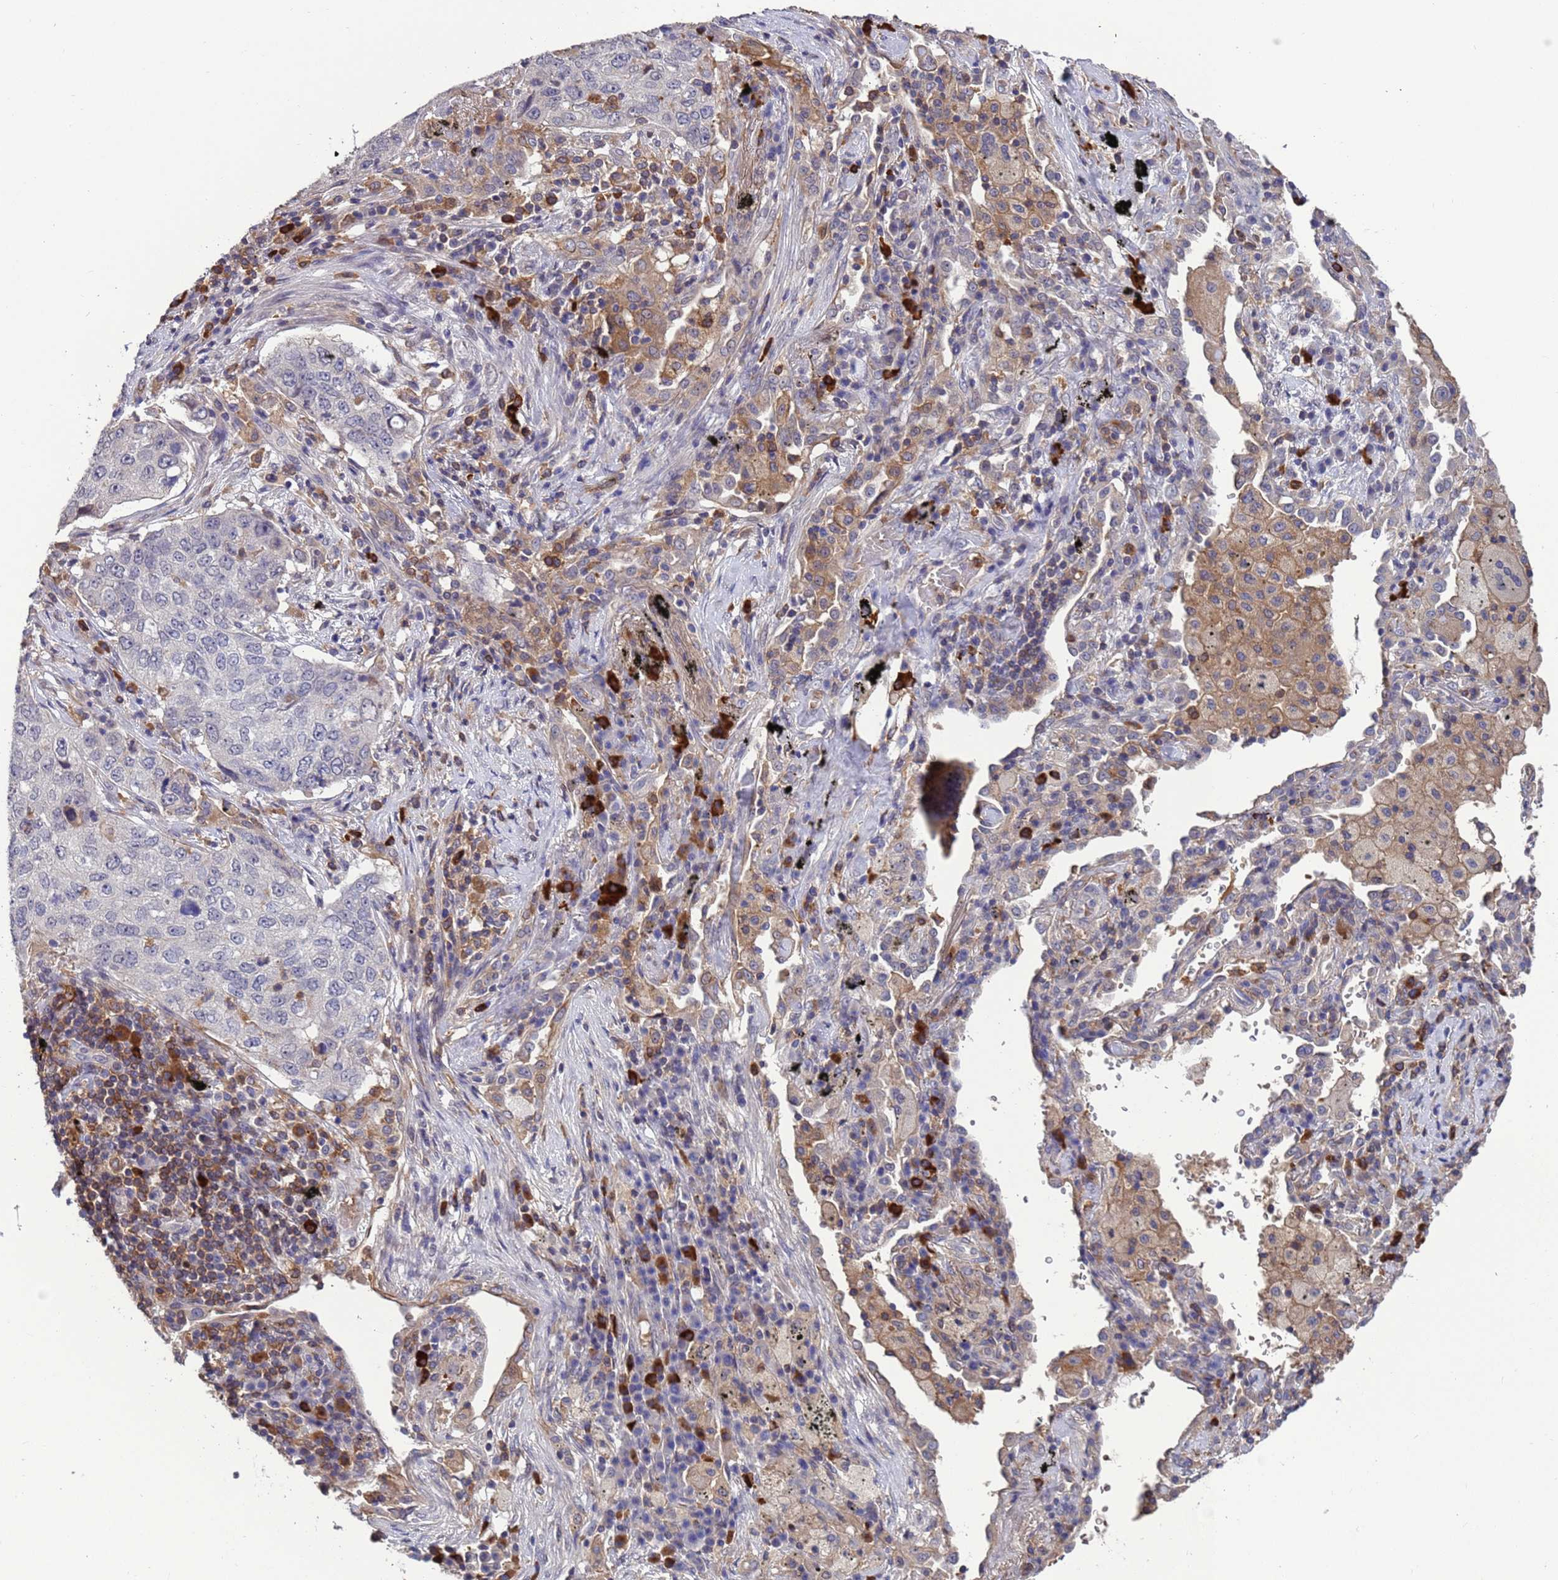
{"staining": {"intensity": "negative", "quantity": "none", "location": "none"}, "tissue": "lung cancer", "cell_type": "Tumor cells", "image_type": "cancer", "snomed": [{"axis": "morphology", "description": "Squamous cell carcinoma, NOS"}, {"axis": "topography", "description": "Lung"}], "caption": "This micrograph is of lung squamous cell carcinoma stained with IHC to label a protein in brown with the nuclei are counter-stained blue. There is no positivity in tumor cells.", "gene": "AMPD3", "patient": {"sex": "female", "age": 63}}